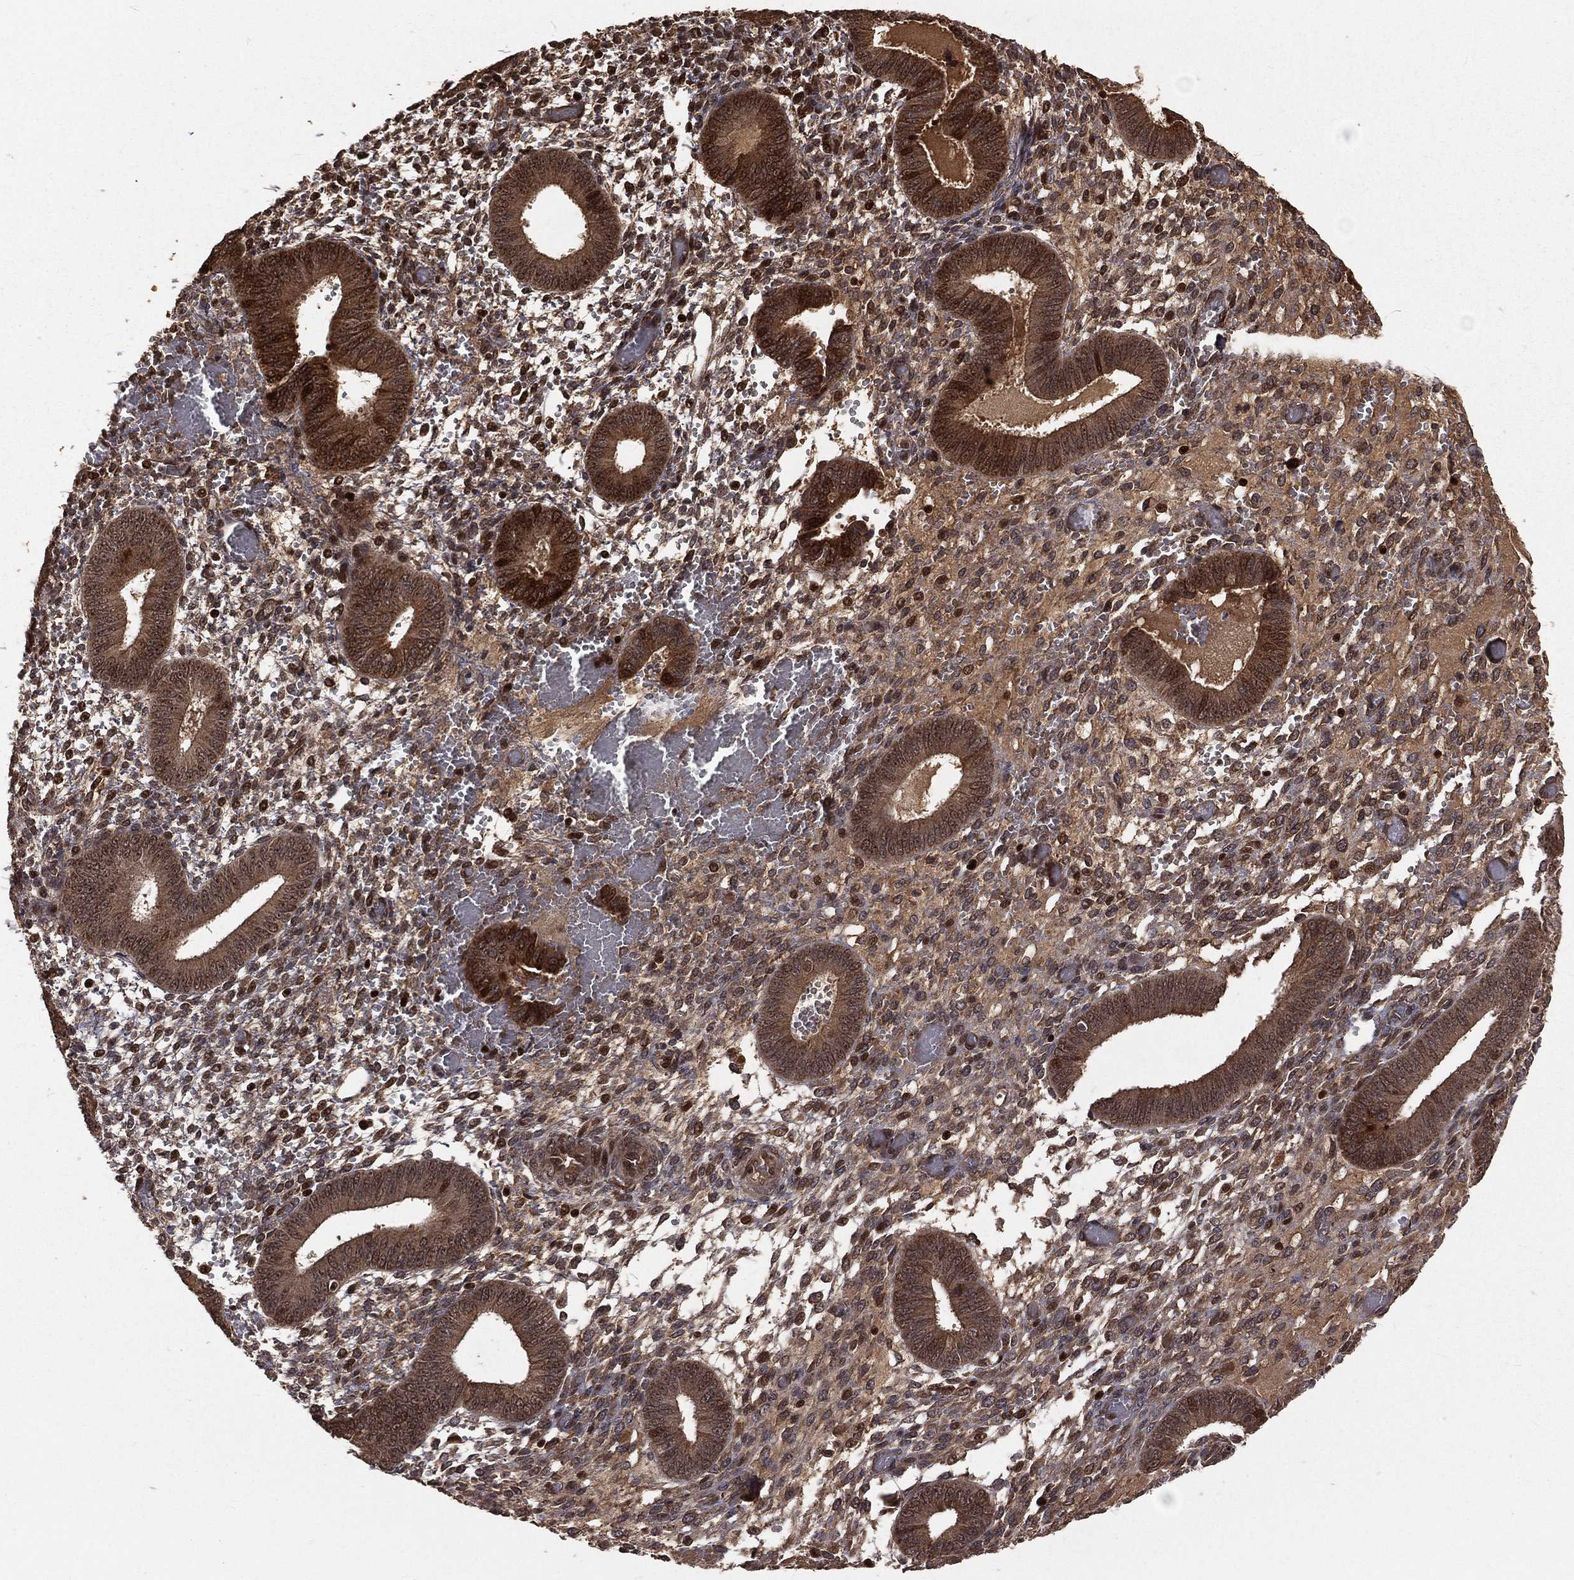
{"staining": {"intensity": "strong", "quantity": "<25%", "location": "nuclear"}, "tissue": "endometrium", "cell_type": "Cells in endometrial stroma", "image_type": "normal", "snomed": [{"axis": "morphology", "description": "Normal tissue, NOS"}, {"axis": "topography", "description": "Endometrium"}], "caption": "Immunohistochemistry of normal endometrium displays medium levels of strong nuclear positivity in approximately <25% of cells in endometrial stroma.", "gene": "MAPK1", "patient": {"sex": "female", "age": 42}}